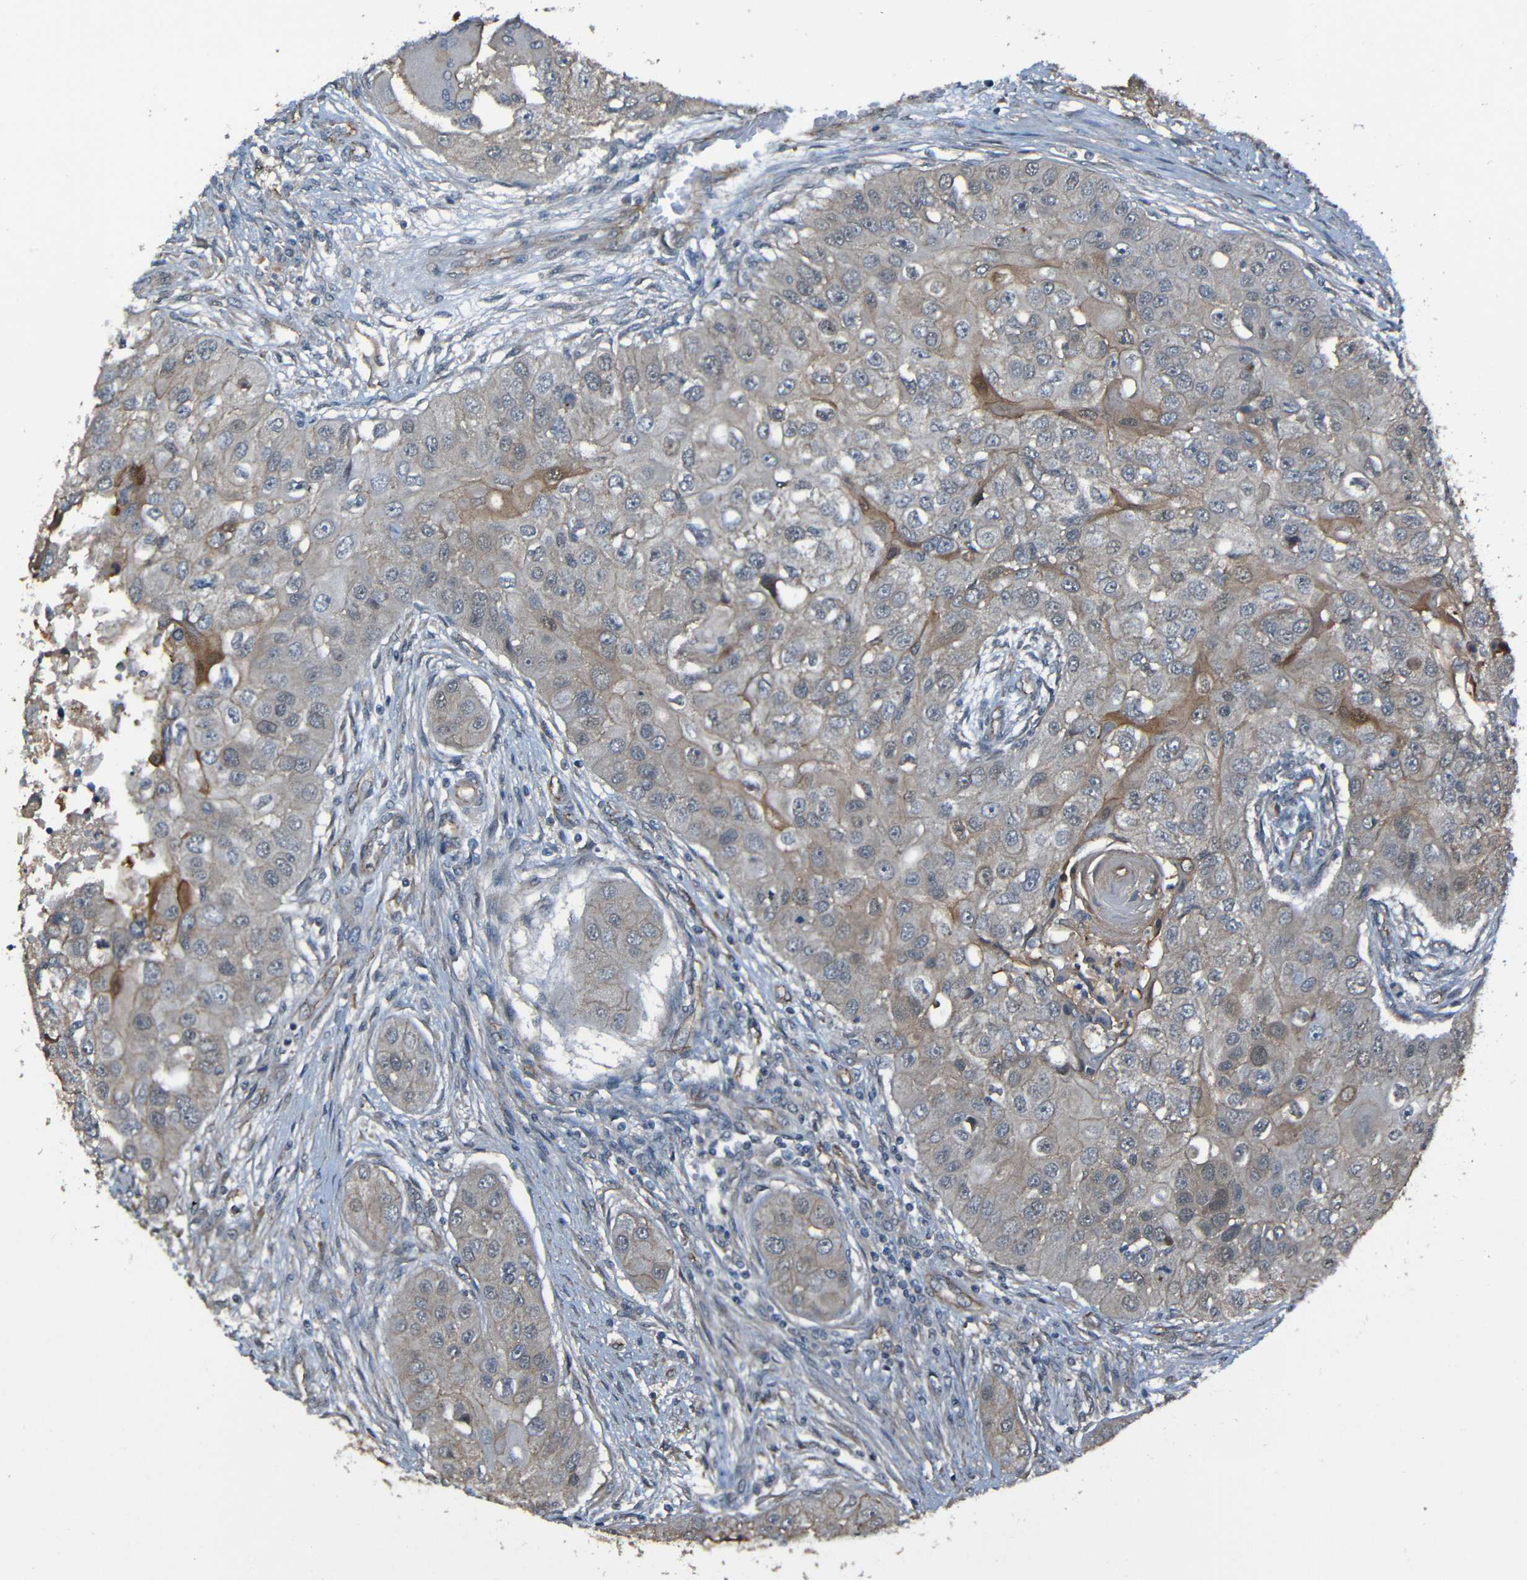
{"staining": {"intensity": "moderate", "quantity": "<25%", "location": "cytoplasmic/membranous"}, "tissue": "head and neck cancer", "cell_type": "Tumor cells", "image_type": "cancer", "snomed": [{"axis": "morphology", "description": "Normal tissue, NOS"}, {"axis": "morphology", "description": "Squamous cell carcinoma, NOS"}, {"axis": "topography", "description": "Skeletal muscle"}, {"axis": "topography", "description": "Head-Neck"}], "caption": "Moderate cytoplasmic/membranous protein positivity is appreciated in approximately <25% of tumor cells in head and neck cancer (squamous cell carcinoma).", "gene": "LGR5", "patient": {"sex": "male", "age": 51}}